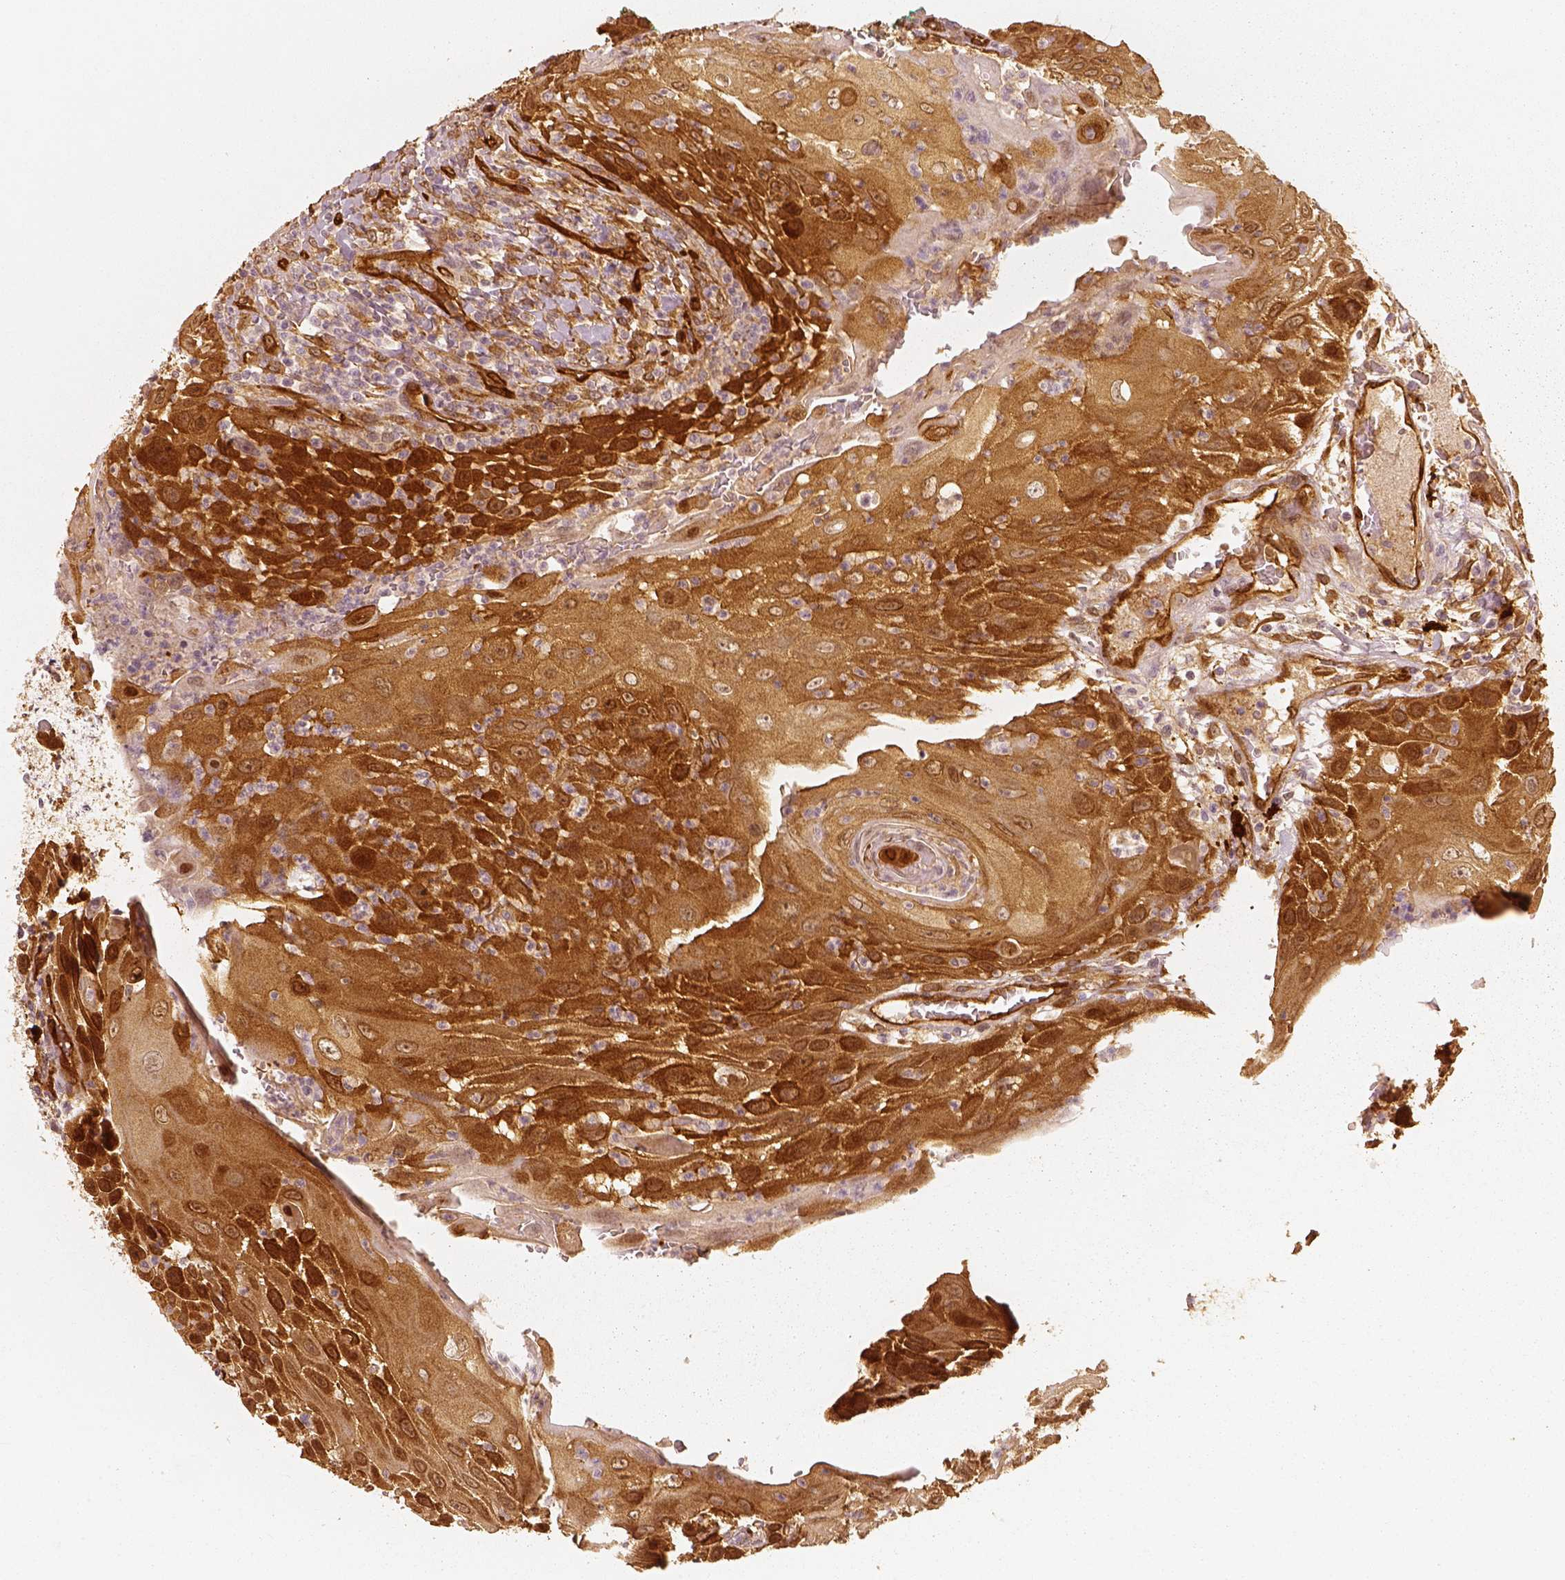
{"staining": {"intensity": "strong", "quantity": ">75%", "location": "cytoplasmic/membranous"}, "tissue": "head and neck cancer", "cell_type": "Tumor cells", "image_type": "cancer", "snomed": [{"axis": "morphology", "description": "Squamous cell carcinoma, NOS"}, {"axis": "topography", "description": "Head-Neck"}], "caption": "Immunohistochemistry micrograph of neoplastic tissue: head and neck squamous cell carcinoma stained using immunohistochemistry displays high levels of strong protein expression localized specifically in the cytoplasmic/membranous of tumor cells, appearing as a cytoplasmic/membranous brown color.", "gene": "FSCN1", "patient": {"sex": "male", "age": 69}}